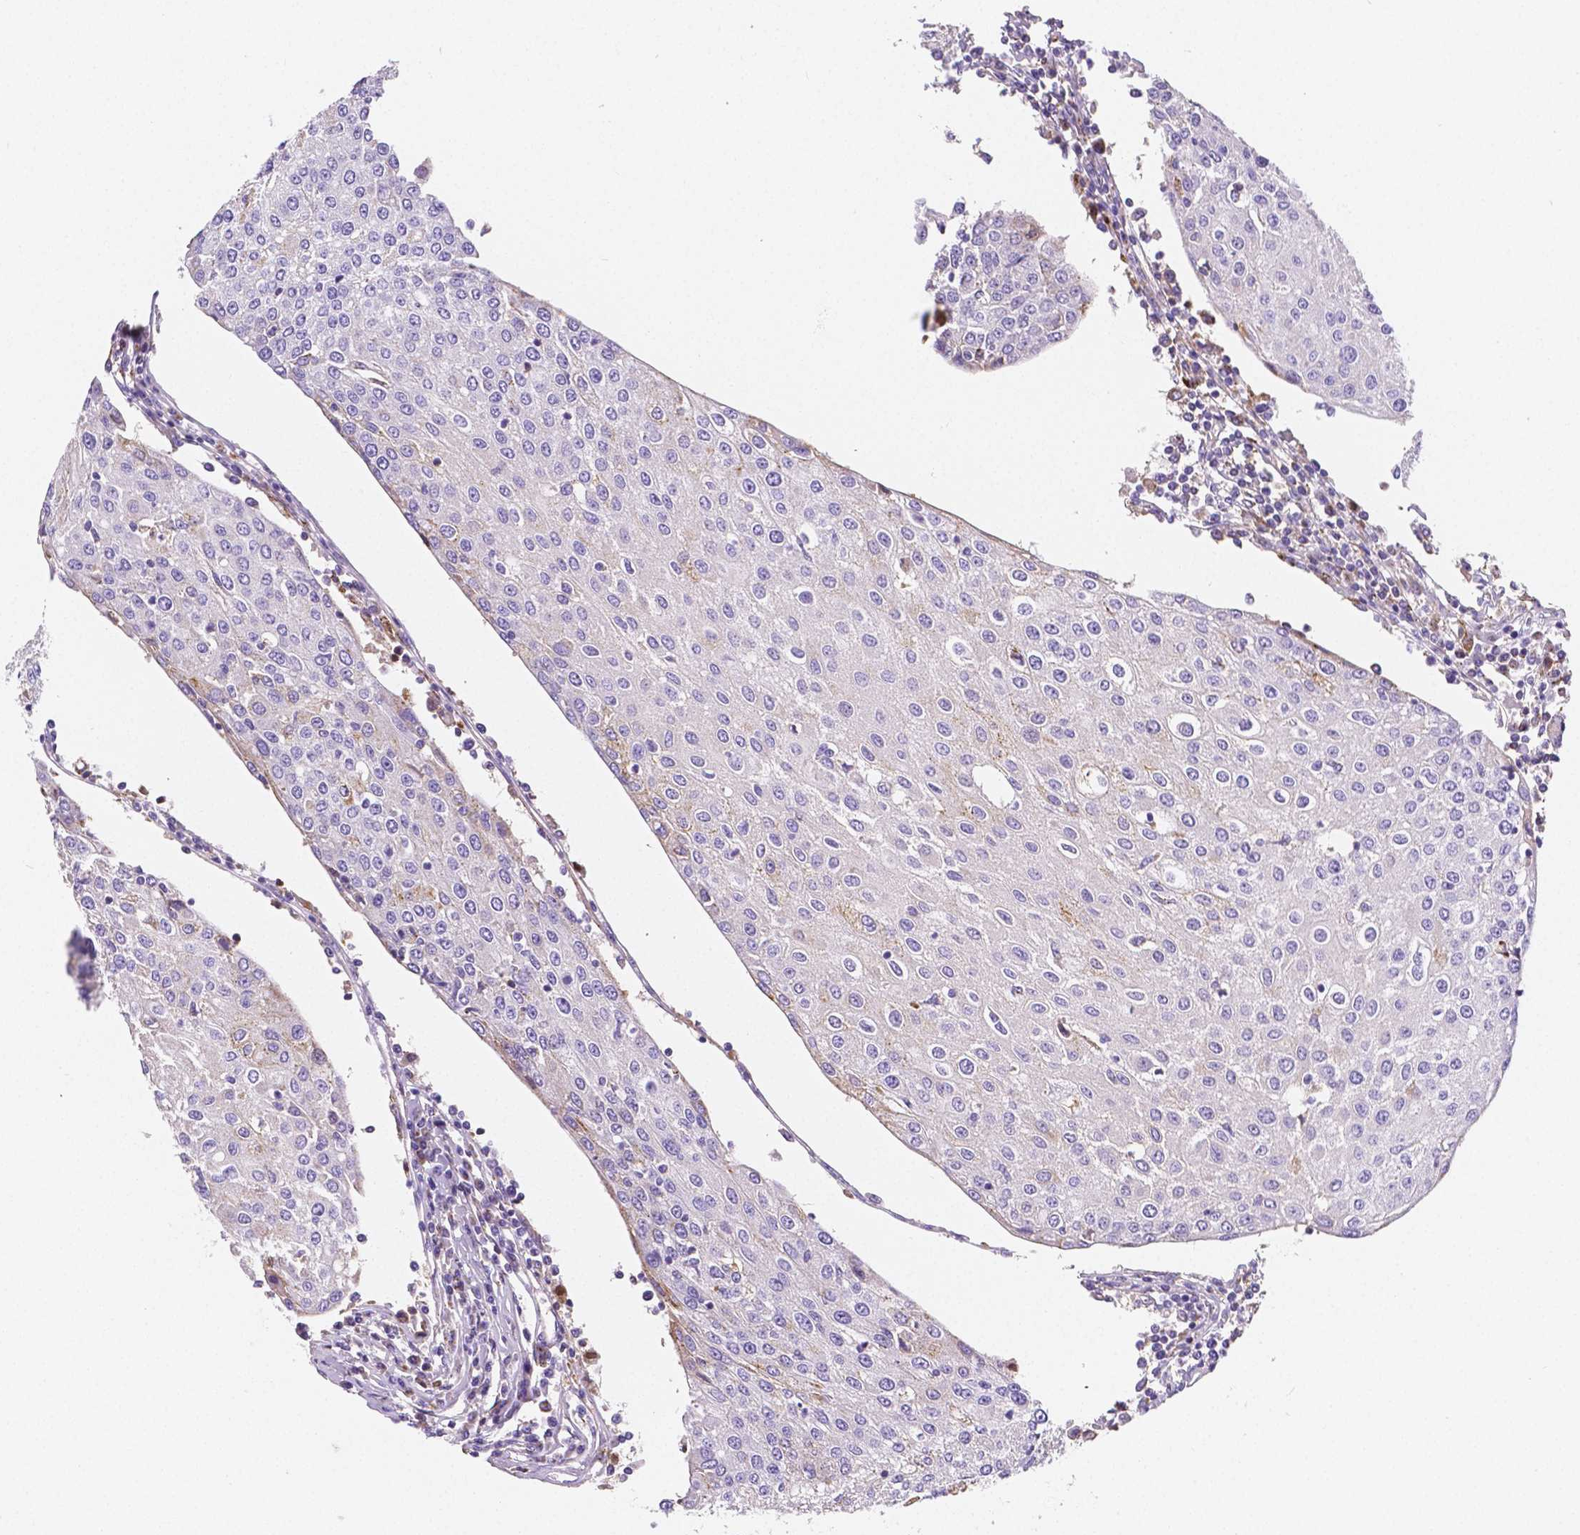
{"staining": {"intensity": "negative", "quantity": "none", "location": "none"}, "tissue": "urothelial cancer", "cell_type": "Tumor cells", "image_type": "cancer", "snomed": [{"axis": "morphology", "description": "Urothelial carcinoma, High grade"}, {"axis": "topography", "description": "Urinary bladder"}], "caption": "The photomicrograph reveals no significant expression in tumor cells of urothelial carcinoma (high-grade). The staining is performed using DAB (3,3'-diaminobenzidine) brown chromogen with nuclei counter-stained in using hematoxylin.", "gene": "GABRD", "patient": {"sex": "female", "age": 85}}